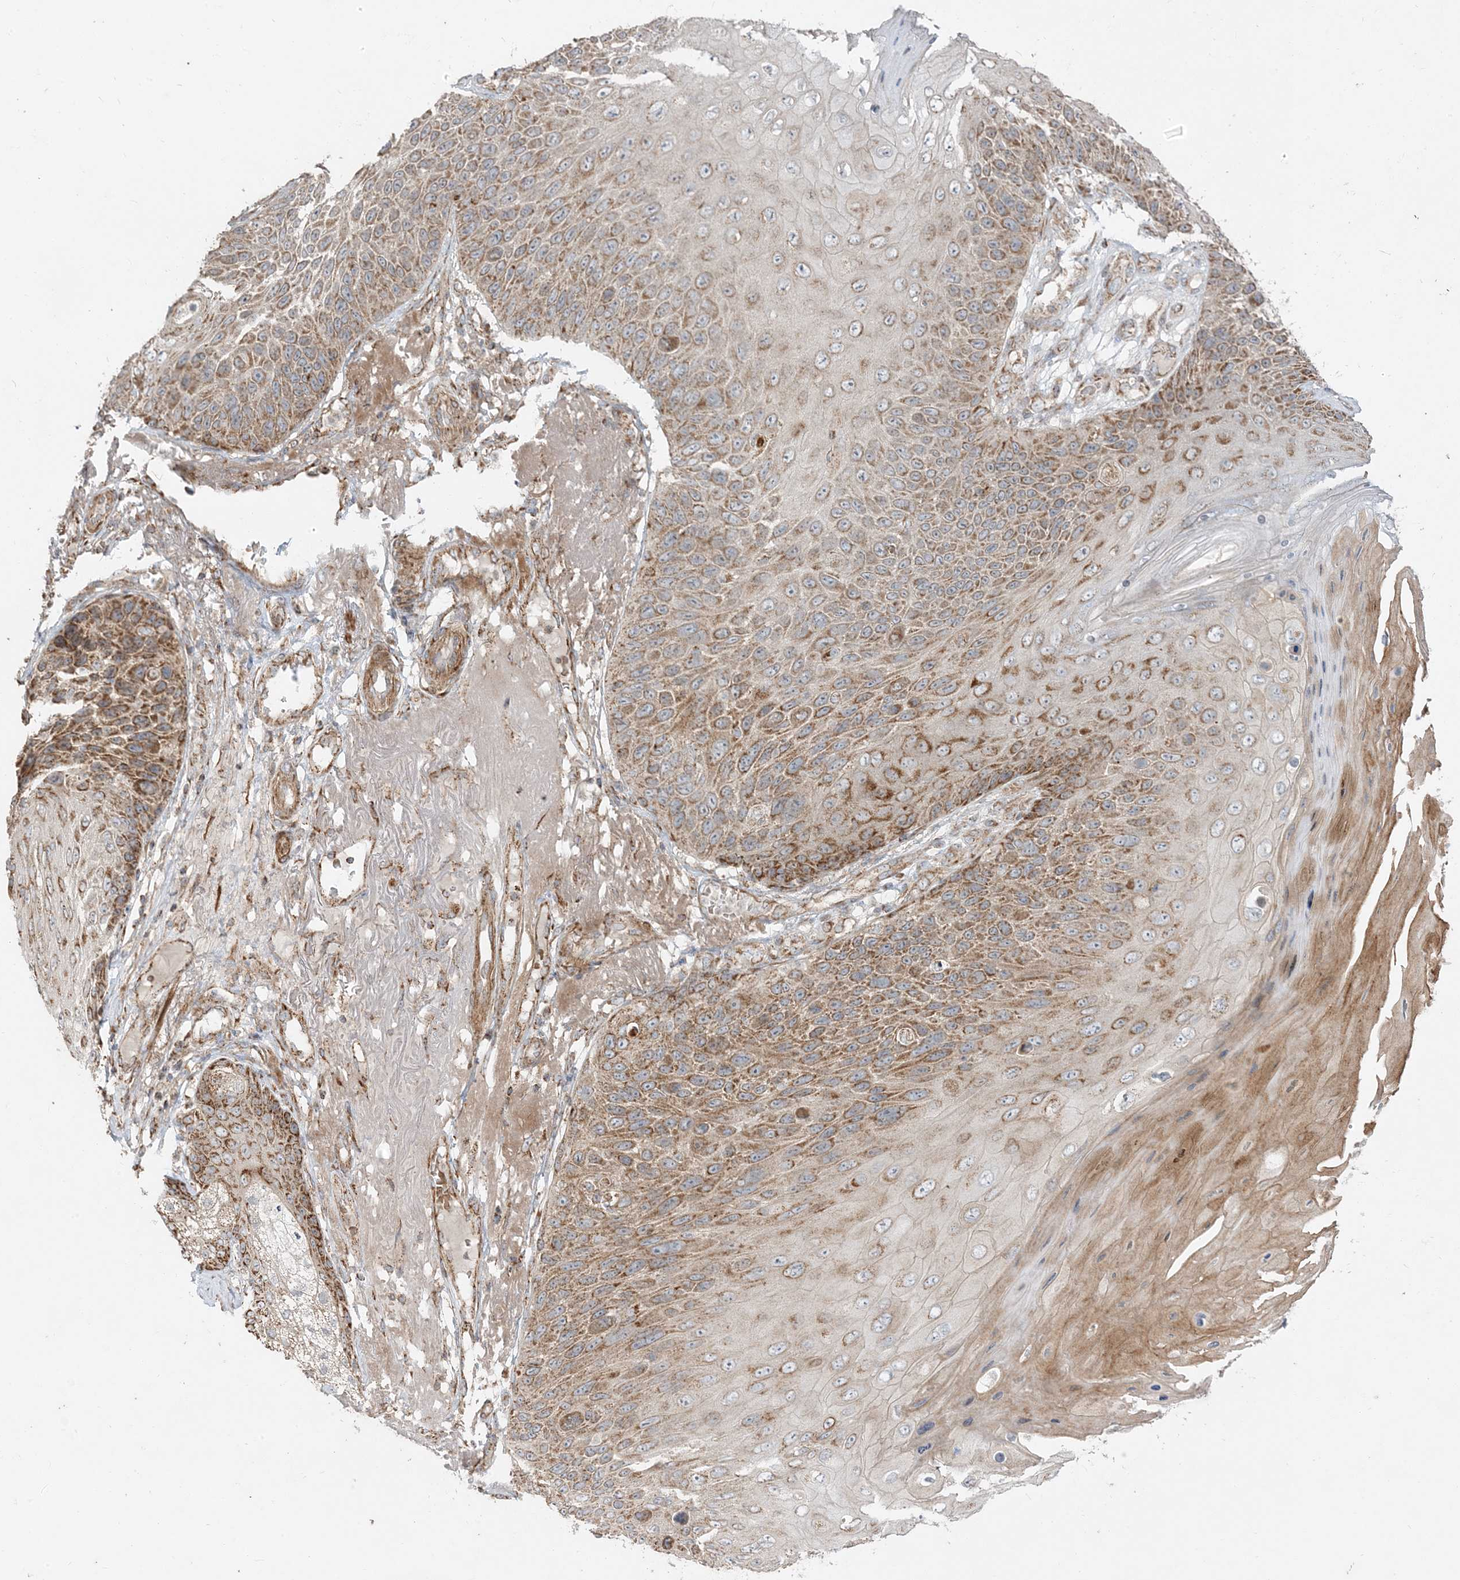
{"staining": {"intensity": "moderate", "quantity": ">75%", "location": "cytoplasmic/membranous"}, "tissue": "skin cancer", "cell_type": "Tumor cells", "image_type": "cancer", "snomed": [{"axis": "morphology", "description": "Squamous cell carcinoma, NOS"}, {"axis": "topography", "description": "Skin"}], "caption": "This histopathology image shows squamous cell carcinoma (skin) stained with IHC to label a protein in brown. The cytoplasmic/membranous of tumor cells show moderate positivity for the protein. Nuclei are counter-stained blue.", "gene": "AARS2", "patient": {"sex": "female", "age": 88}}